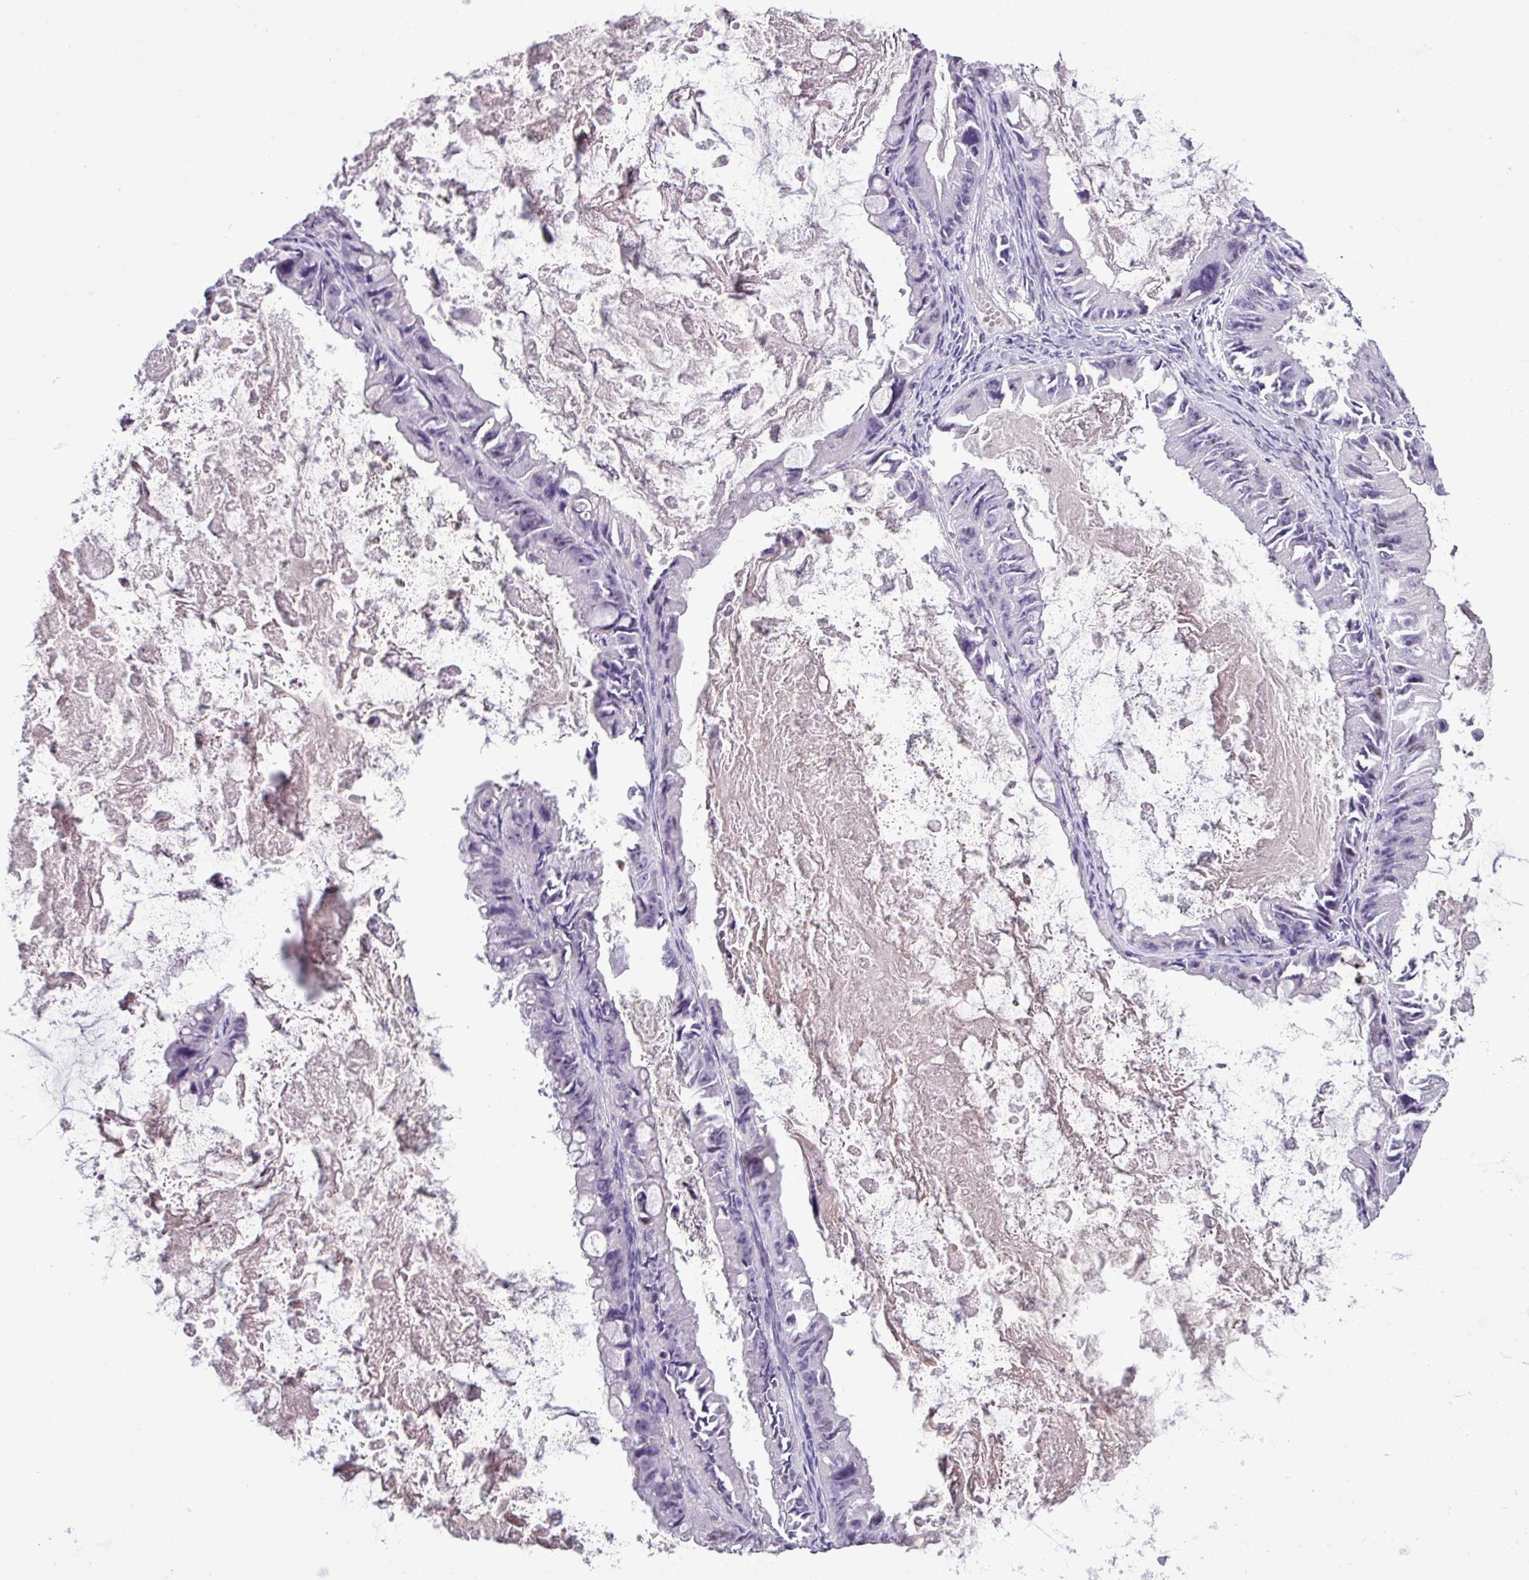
{"staining": {"intensity": "negative", "quantity": "none", "location": "none"}, "tissue": "ovarian cancer", "cell_type": "Tumor cells", "image_type": "cancer", "snomed": [{"axis": "morphology", "description": "Cystadenocarcinoma, mucinous, NOS"}, {"axis": "topography", "description": "Ovary"}], "caption": "Photomicrograph shows no significant protein positivity in tumor cells of ovarian mucinous cystadenocarcinoma. Nuclei are stained in blue.", "gene": "TMEM91", "patient": {"sex": "female", "age": 61}}